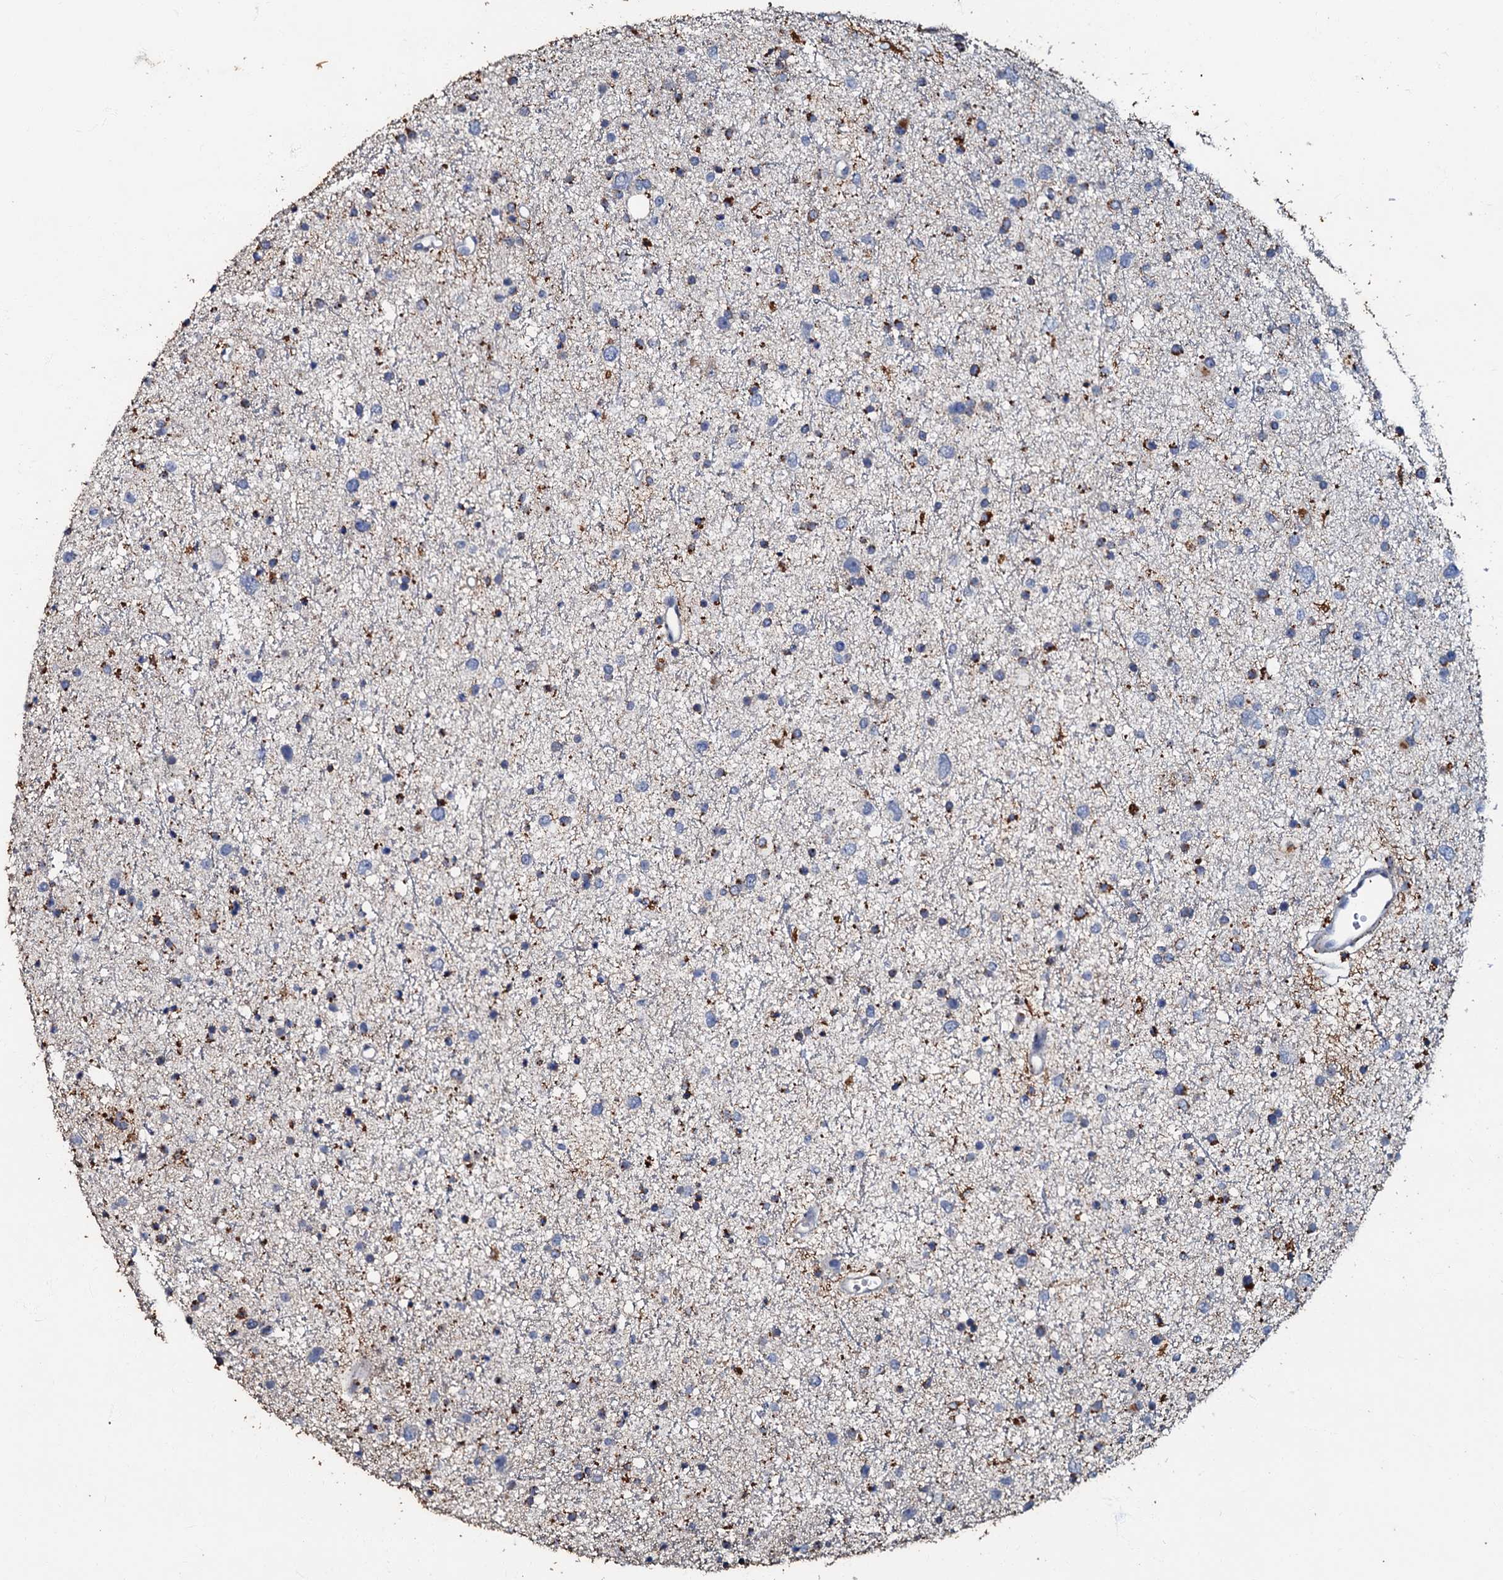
{"staining": {"intensity": "moderate", "quantity": "<25%", "location": "cytoplasmic/membranous"}, "tissue": "glioma", "cell_type": "Tumor cells", "image_type": "cancer", "snomed": [{"axis": "morphology", "description": "Glioma, malignant, Low grade"}, {"axis": "topography", "description": "Brain"}], "caption": "Low-grade glioma (malignant) stained with immunohistochemistry shows moderate cytoplasmic/membranous positivity in about <25% of tumor cells.", "gene": "MANSC4", "patient": {"sex": "female", "age": 37}}